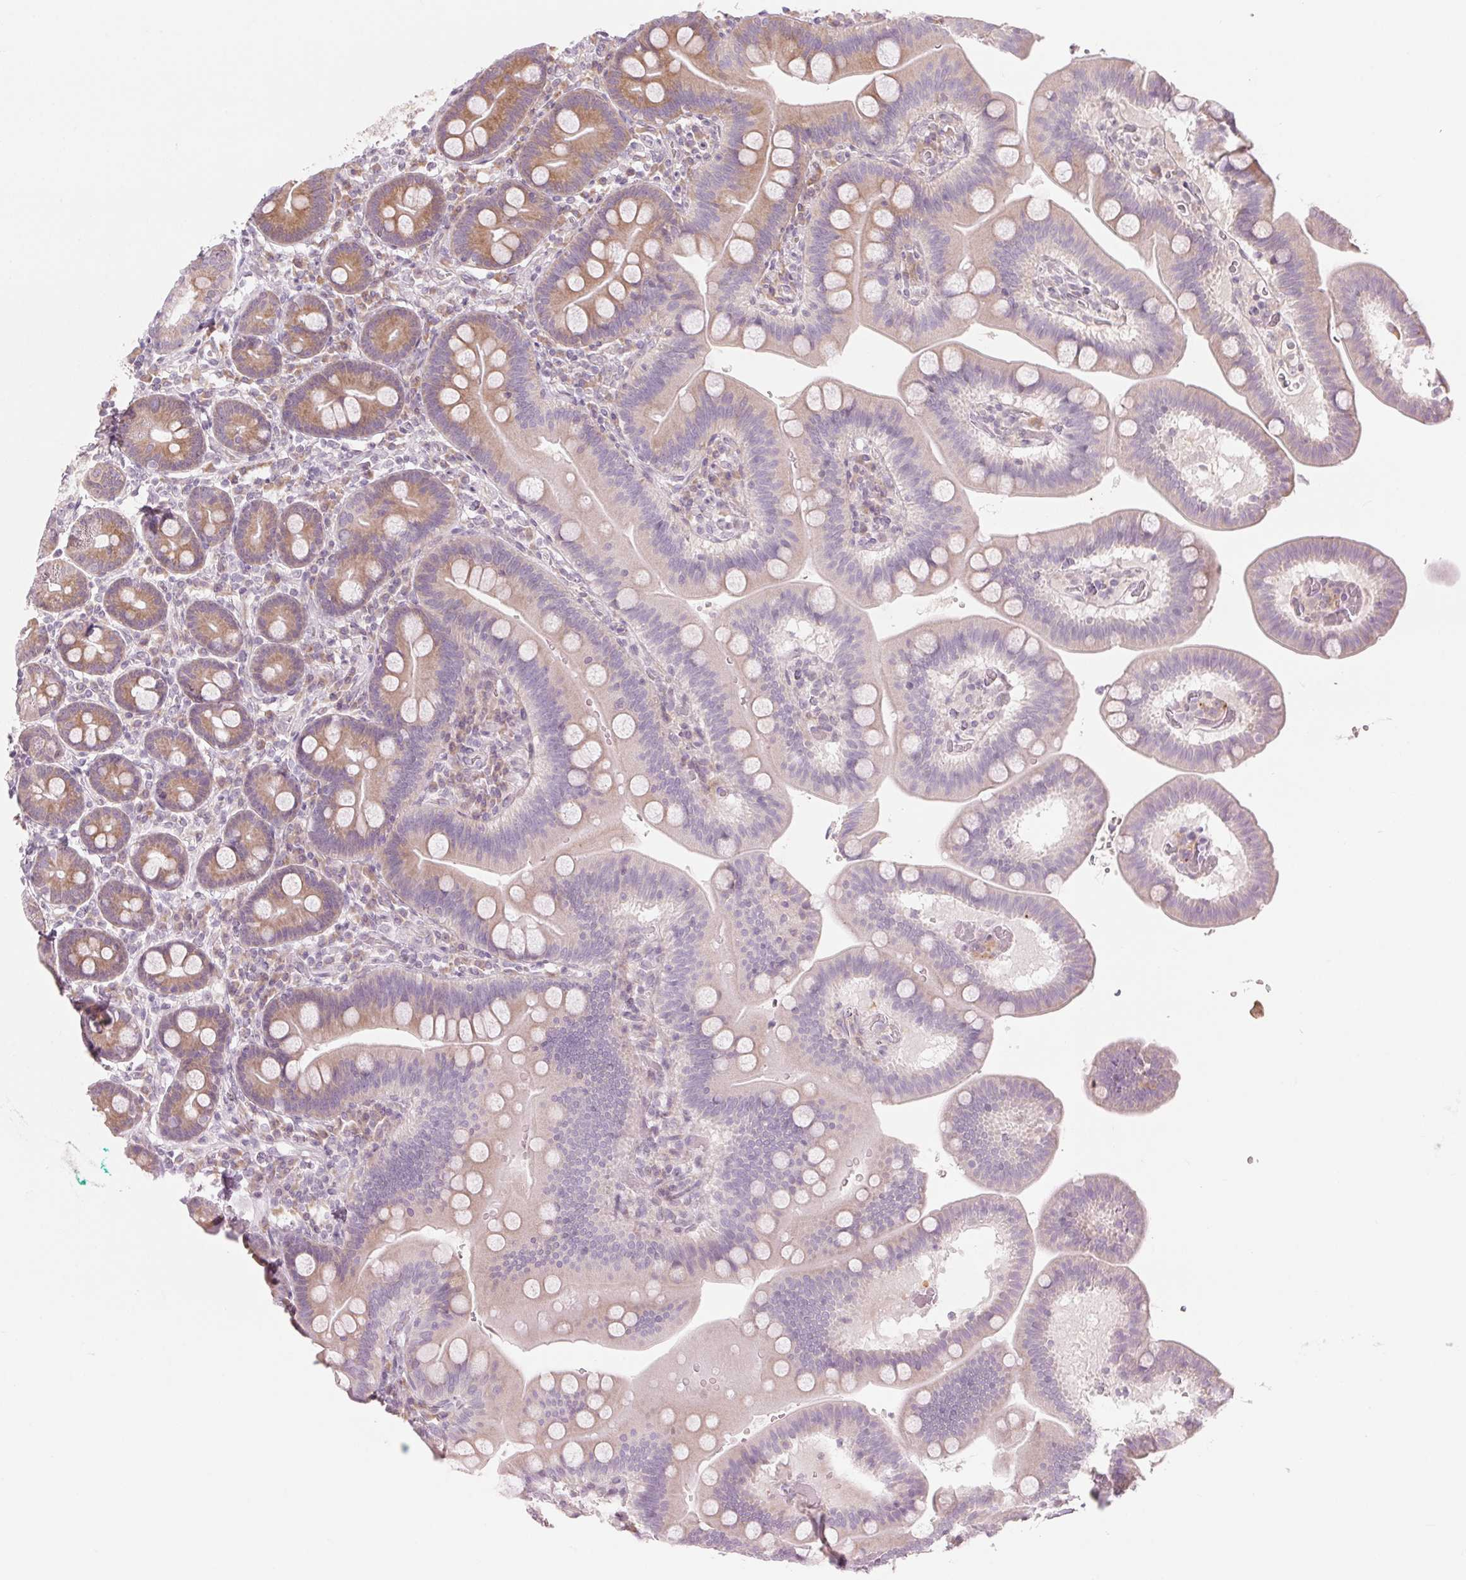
{"staining": {"intensity": "weak", "quantity": "25%-75%", "location": "cytoplasmic/membranous"}, "tissue": "duodenum", "cell_type": "Glandular cells", "image_type": "normal", "snomed": [{"axis": "morphology", "description": "Normal tissue, NOS"}, {"axis": "topography", "description": "Pancreas"}, {"axis": "topography", "description": "Duodenum"}], "caption": "IHC (DAB) staining of unremarkable duodenum reveals weak cytoplasmic/membranous protein expression in about 25%-75% of glandular cells. Immunohistochemistry (ihc) stains the protein of interest in brown and the nuclei are stained blue.", "gene": "GNMT", "patient": {"sex": "male", "age": 59}}